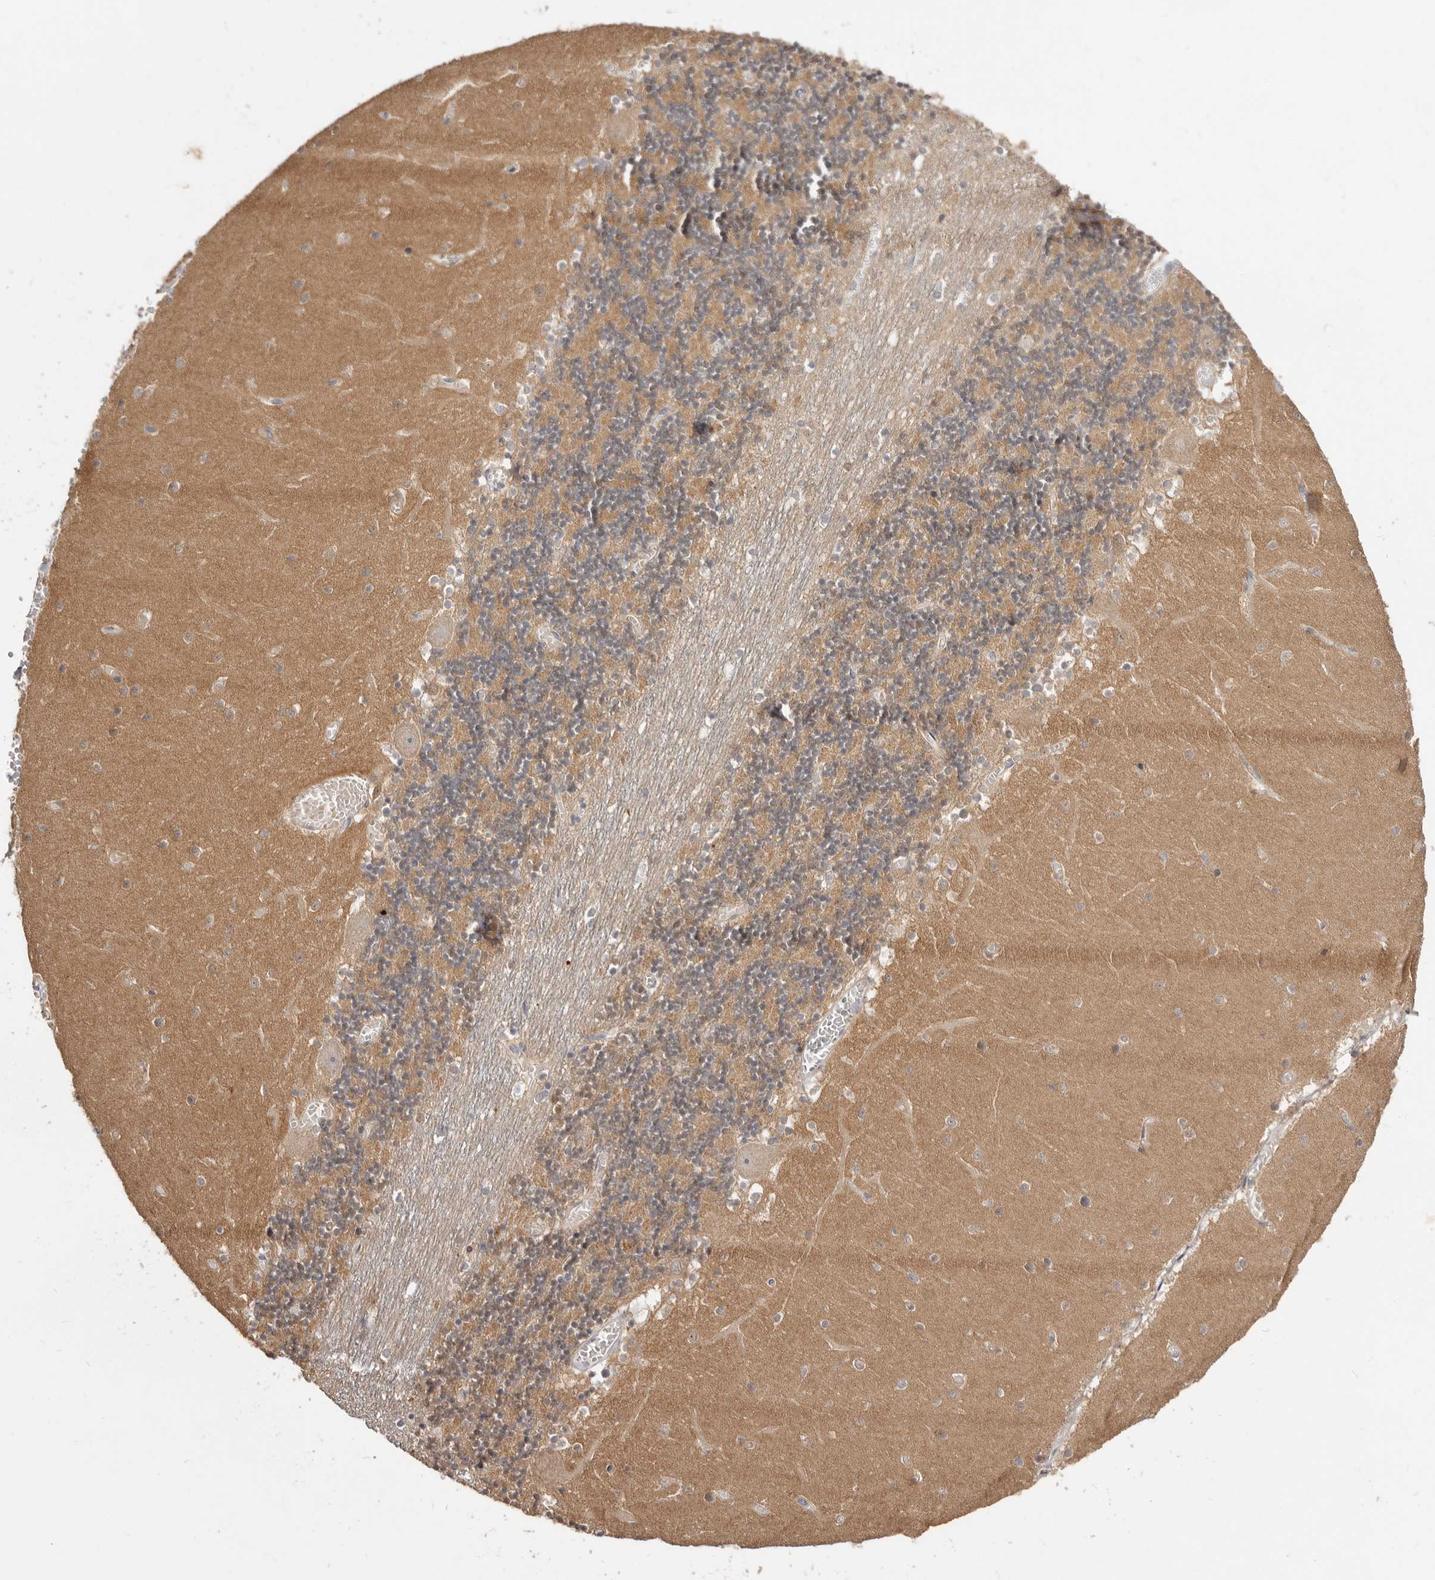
{"staining": {"intensity": "moderate", "quantity": "25%-75%", "location": "cytoplasmic/membranous"}, "tissue": "cerebellum", "cell_type": "Cells in granular layer", "image_type": "normal", "snomed": [{"axis": "morphology", "description": "Normal tissue, NOS"}, {"axis": "topography", "description": "Cerebellum"}], "caption": "Protein expression by immunohistochemistry (IHC) shows moderate cytoplasmic/membranous positivity in approximately 25%-75% of cells in granular layer in unremarkable cerebellum. The staining was performed using DAB (3,3'-diaminobenzidine), with brown indicating positive protein expression. Nuclei are stained blue with hematoxylin.", "gene": "TC2N", "patient": {"sex": "female", "age": 28}}